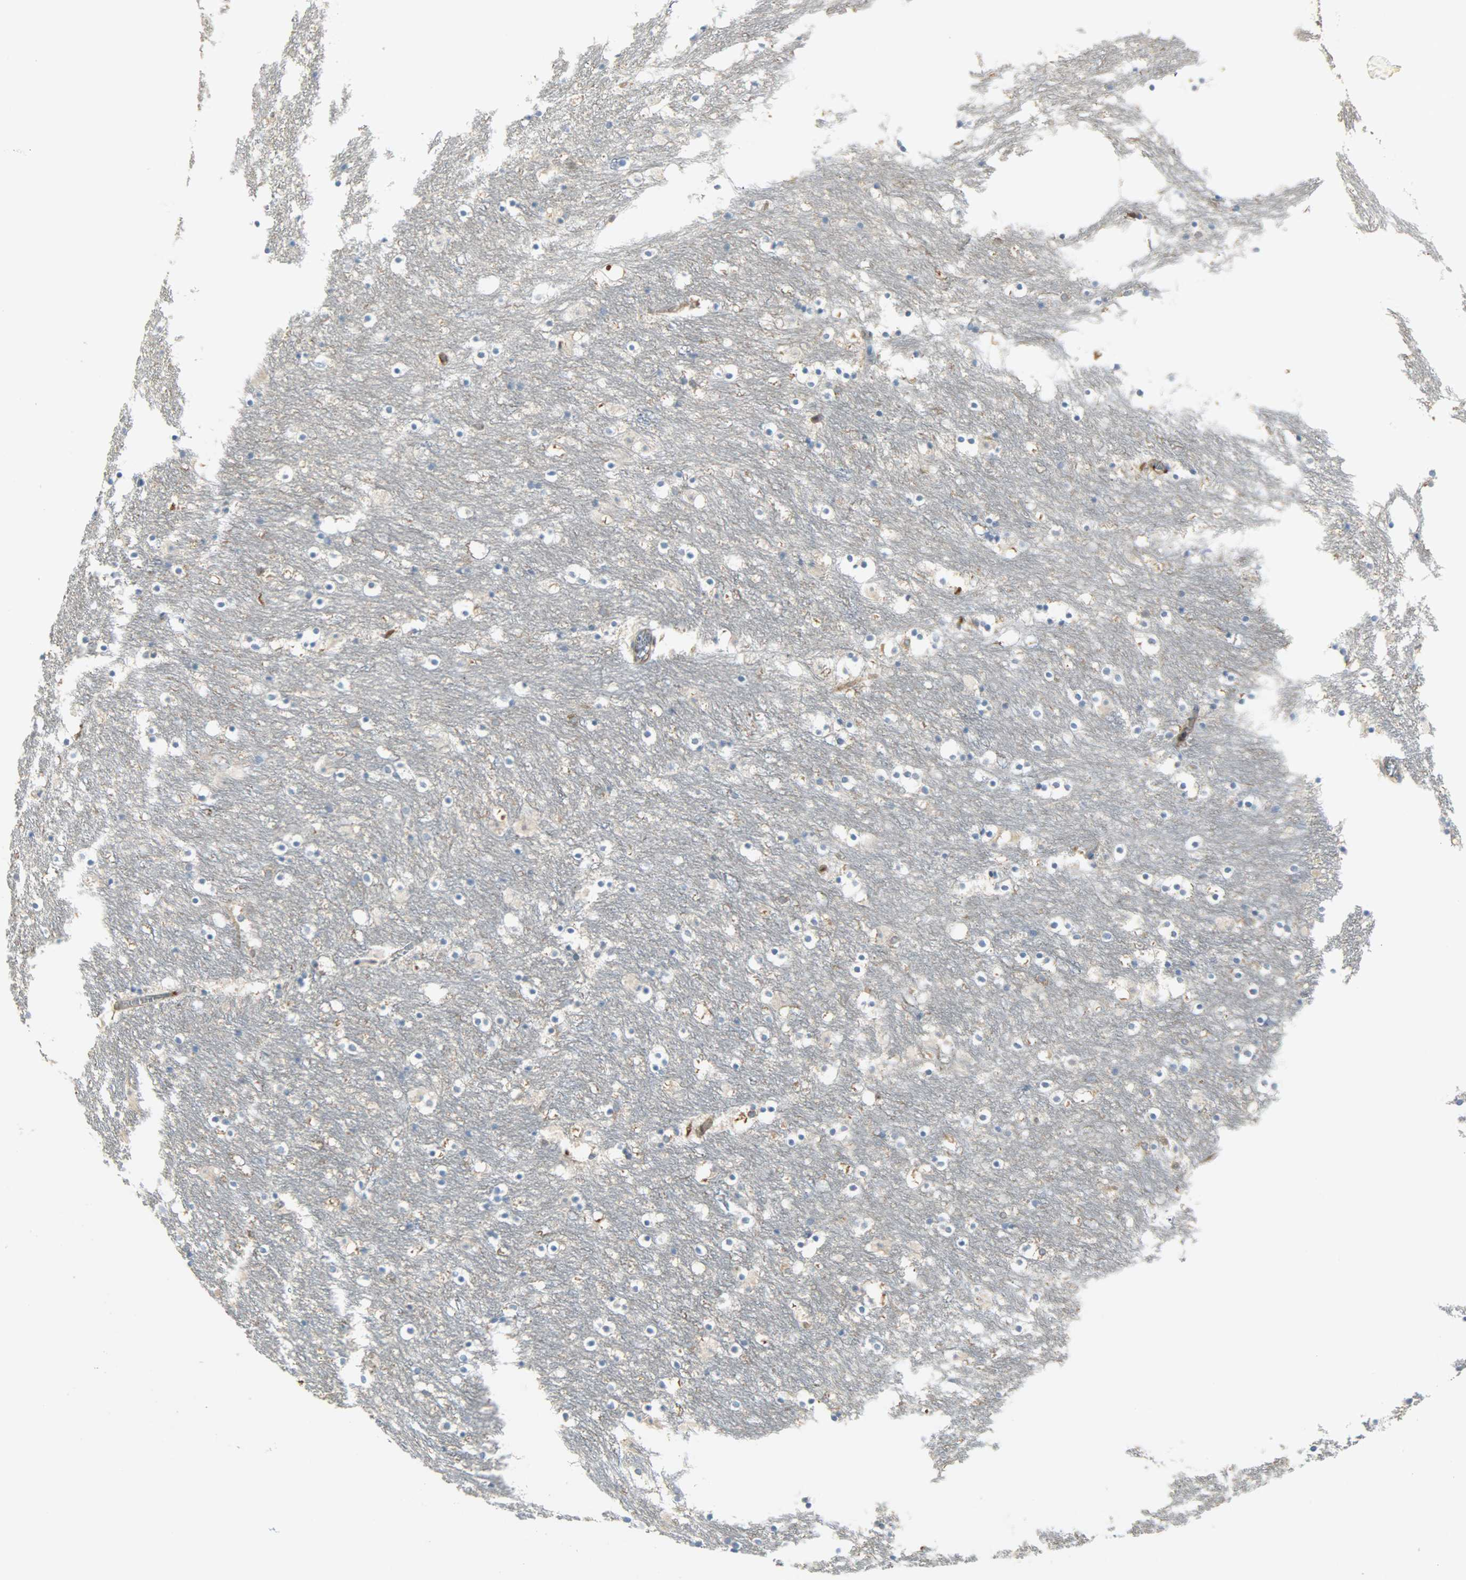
{"staining": {"intensity": "moderate", "quantity": "<25%", "location": "cytoplasmic/membranous"}, "tissue": "caudate", "cell_type": "Glial cells", "image_type": "normal", "snomed": [{"axis": "morphology", "description": "Normal tissue, NOS"}, {"axis": "topography", "description": "Lateral ventricle wall"}], "caption": "This histopathology image demonstrates immunohistochemistry staining of unremarkable caudate, with low moderate cytoplasmic/membranous positivity in about <25% of glial cells.", "gene": "WARS1", "patient": {"sex": "male", "age": 45}}